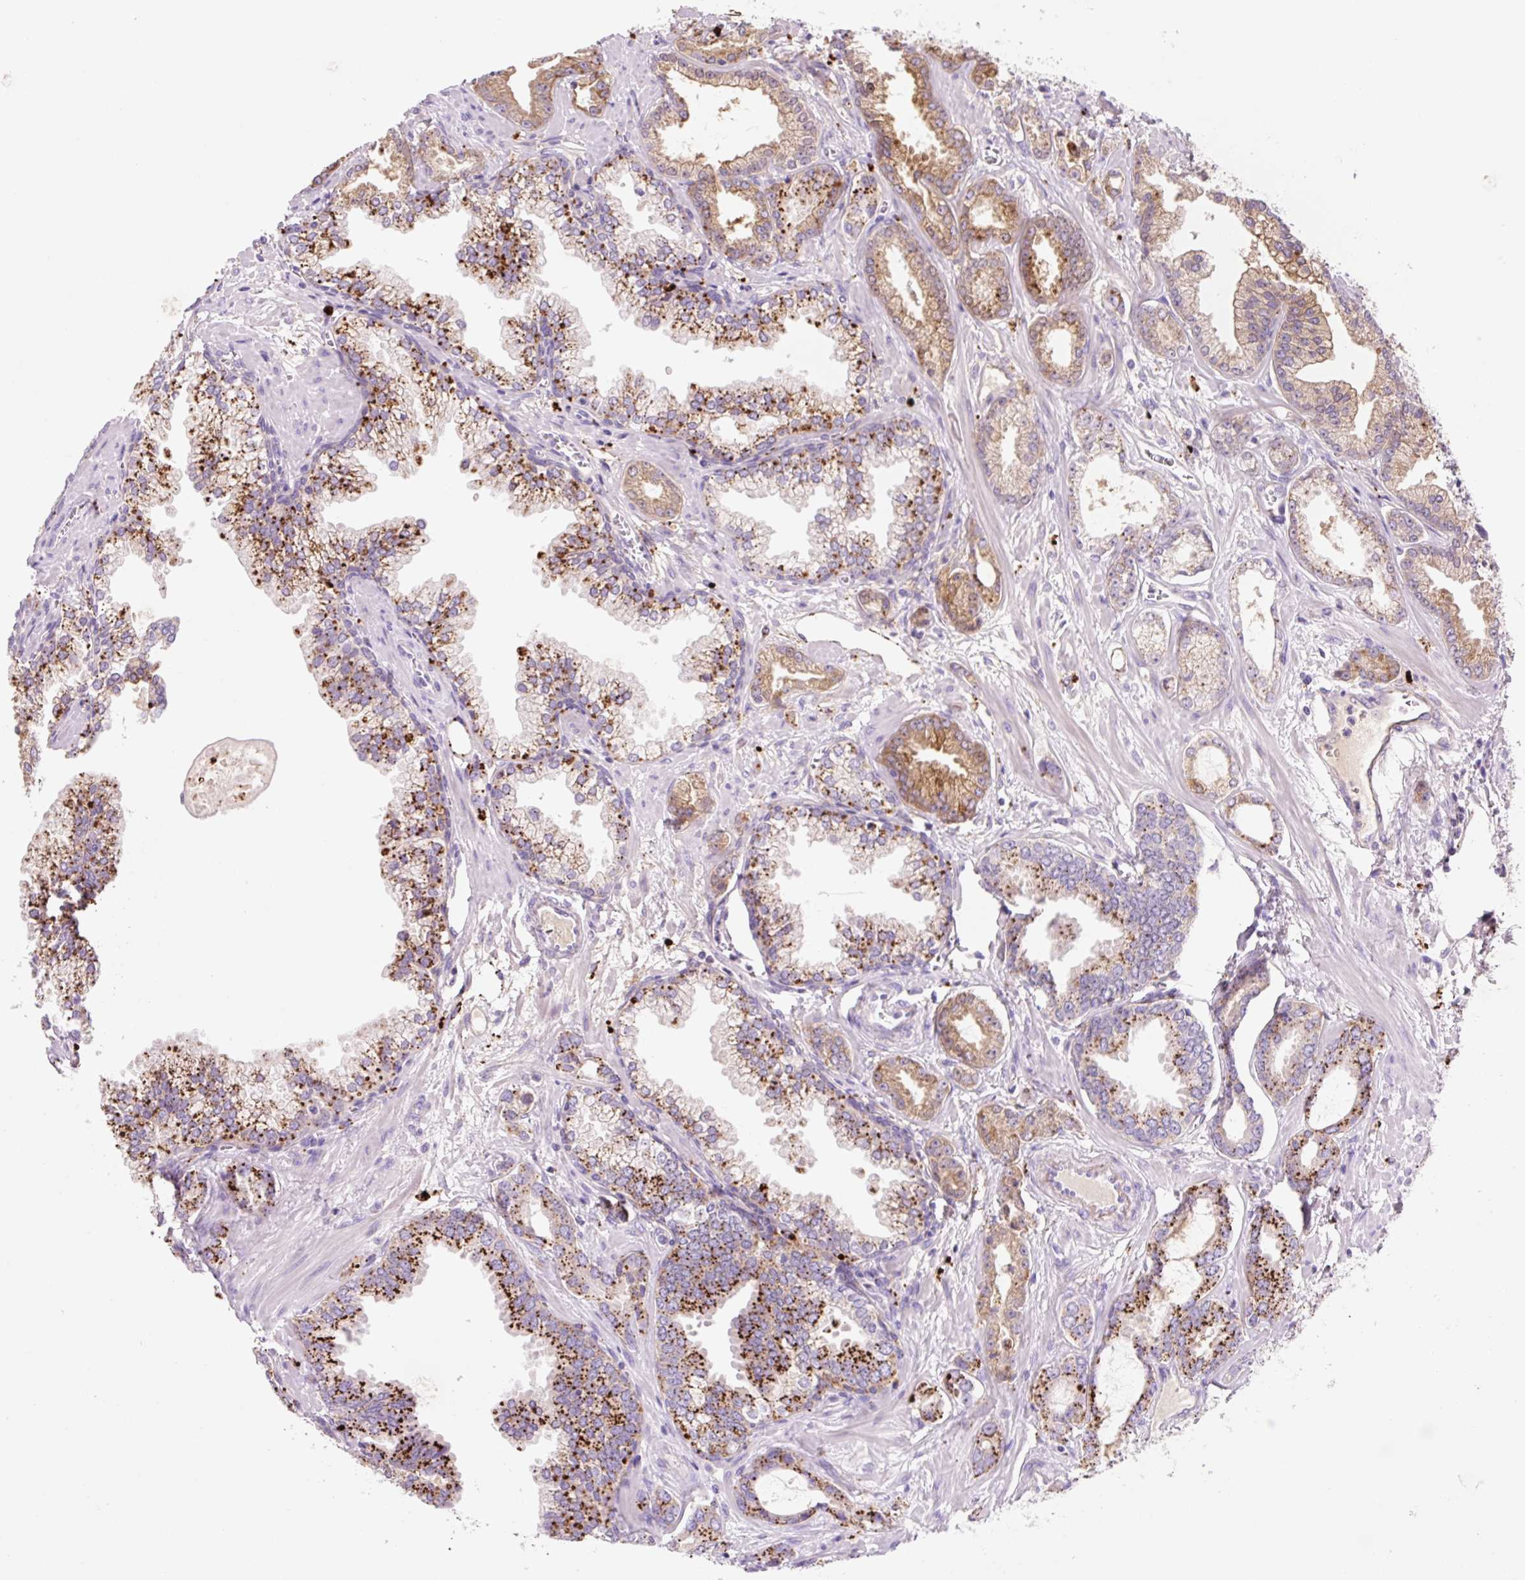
{"staining": {"intensity": "moderate", "quantity": ">75%", "location": "cytoplasmic/membranous"}, "tissue": "prostate cancer", "cell_type": "Tumor cells", "image_type": "cancer", "snomed": [{"axis": "morphology", "description": "Adenocarcinoma, Medium grade"}, {"axis": "topography", "description": "Prostate"}], "caption": "Immunohistochemistry (DAB (3,3'-diaminobenzidine)) staining of prostate cancer shows moderate cytoplasmic/membranous protein staining in approximately >75% of tumor cells. Nuclei are stained in blue.", "gene": "HEXA", "patient": {"sex": "male", "age": 57}}